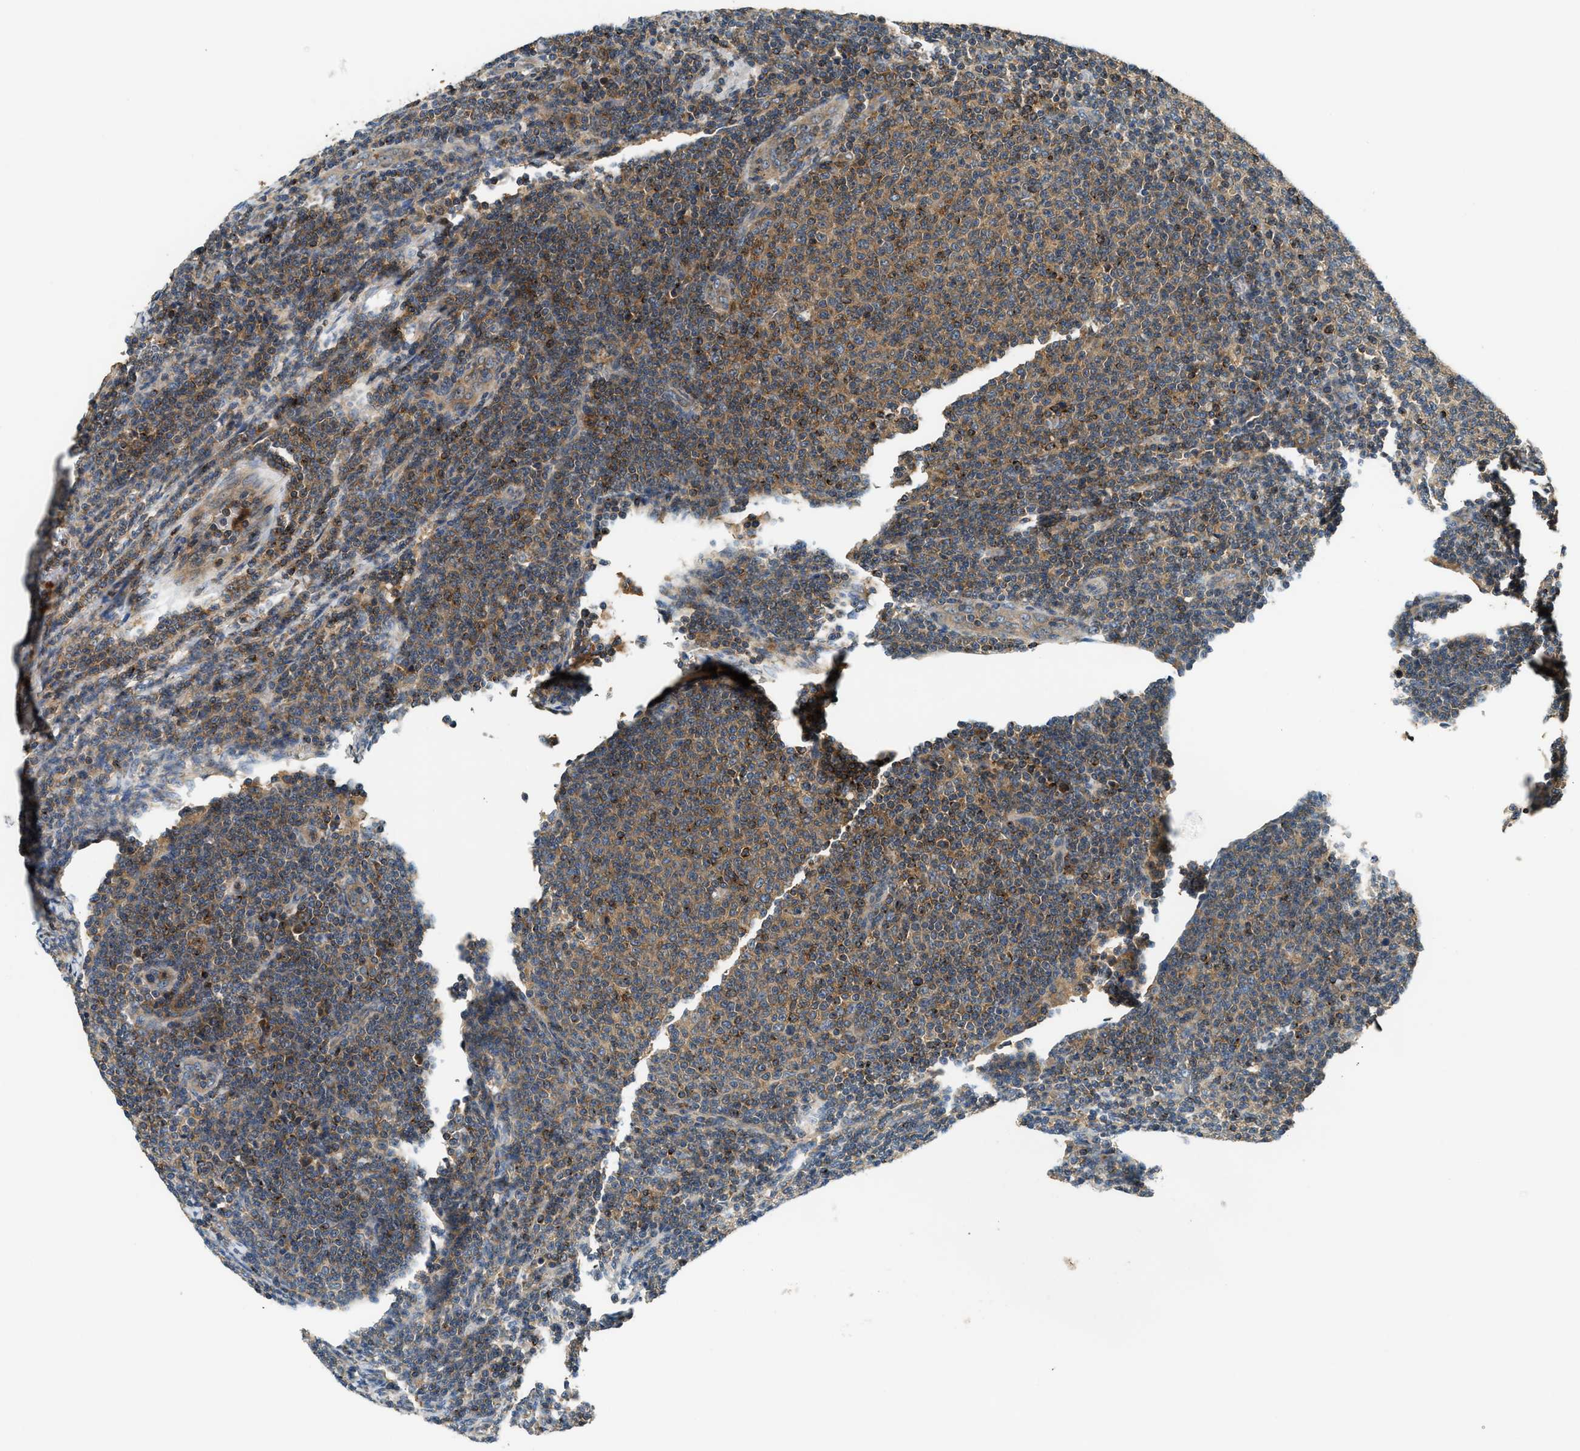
{"staining": {"intensity": "moderate", "quantity": ">75%", "location": "cytoplasmic/membranous"}, "tissue": "lymphoma", "cell_type": "Tumor cells", "image_type": "cancer", "snomed": [{"axis": "morphology", "description": "Malignant lymphoma, non-Hodgkin's type, Low grade"}, {"axis": "topography", "description": "Lymph node"}], "caption": "This image reveals lymphoma stained with IHC to label a protein in brown. The cytoplasmic/membranous of tumor cells show moderate positivity for the protein. Nuclei are counter-stained blue.", "gene": "SNX5", "patient": {"sex": "male", "age": 66}}